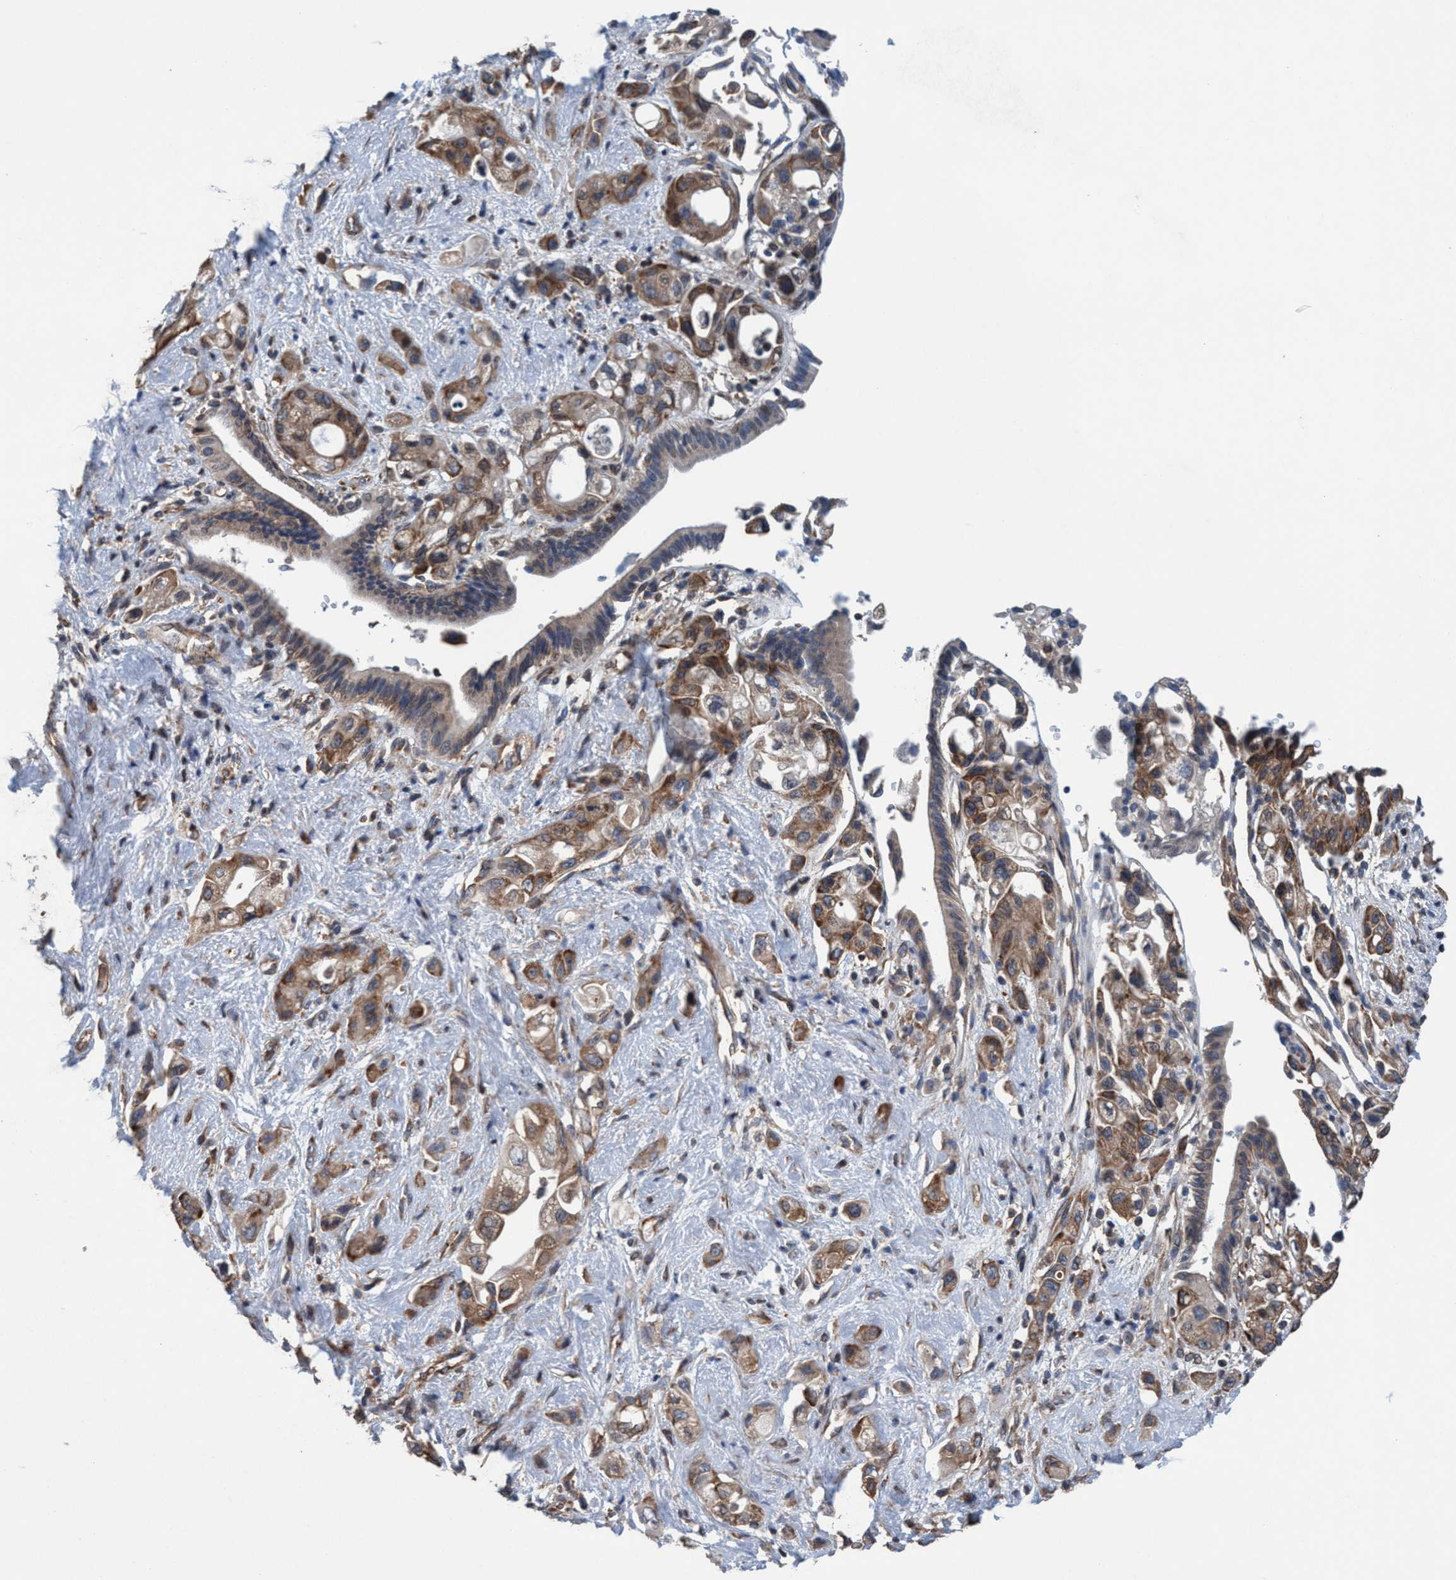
{"staining": {"intensity": "moderate", "quantity": ">75%", "location": "cytoplasmic/membranous"}, "tissue": "pancreatic cancer", "cell_type": "Tumor cells", "image_type": "cancer", "snomed": [{"axis": "morphology", "description": "Adenocarcinoma, NOS"}, {"axis": "topography", "description": "Pancreas"}], "caption": "Immunohistochemistry (IHC) staining of adenocarcinoma (pancreatic), which exhibits medium levels of moderate cytoplasmic/membranous staining in approximately >75% of tumor cells indicating moderate cytoplasmic/membranous protein positivity. The staining was performed using DAB (3,3'-diaminobenzidine) (brown) for protein detection and nuclei were counterstained in hematoxylin (blue).", "gene": "METAP2", "patient": {"sex": "female", "age": 66}}